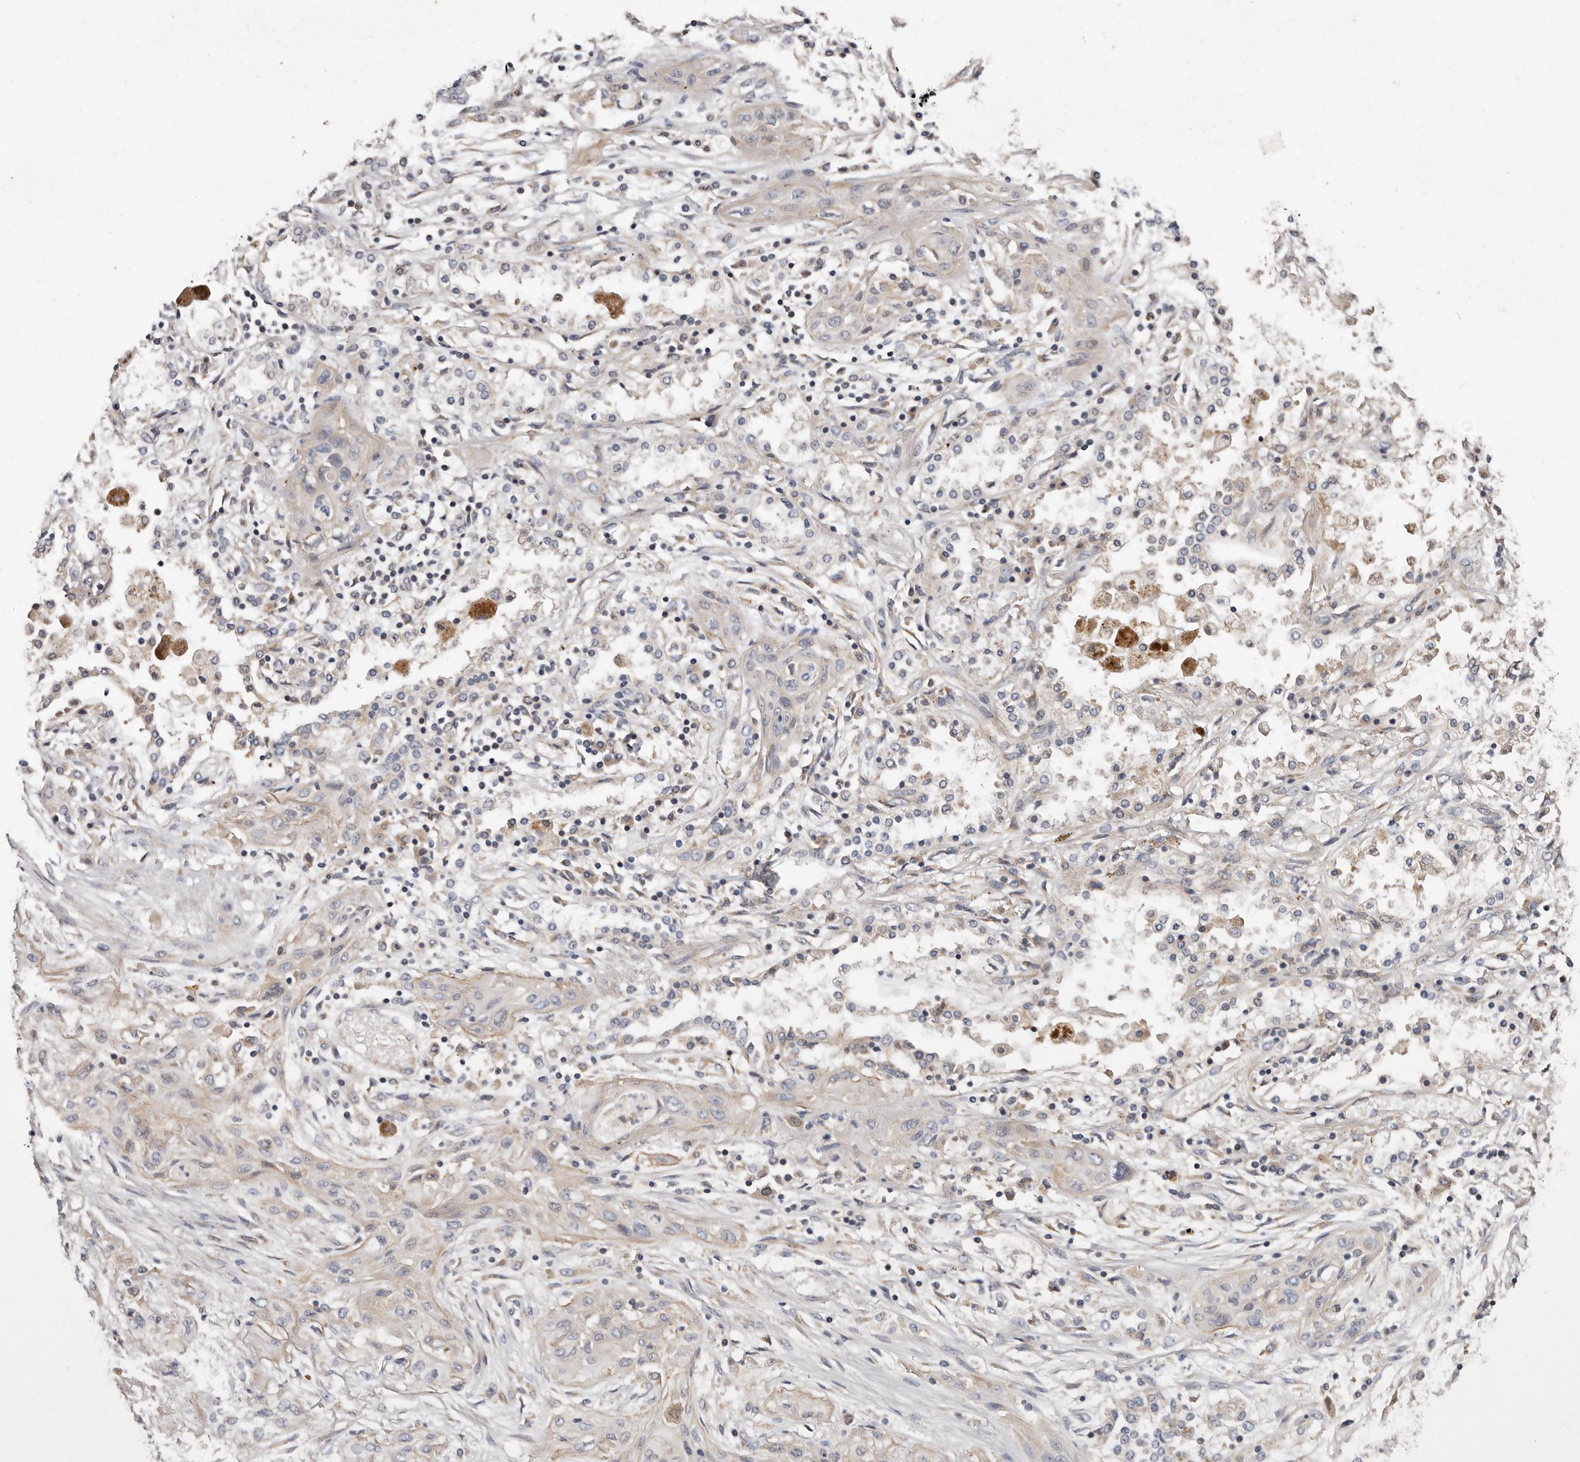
{"staining": {"intensity": "negative", "quantity": "none", "location": "none"}, "tissue": "lung cancer", "cell_type": "Tumor cells", "image_type": "cancer", "snomed": [{"axis": "morphology", "description": "Squamous cell carcinoma, NOS"}, {"axis": "topography", "description": "Lung"}], "caption": "This is an immunohistochemistry (IHC) micrograph of lung cancer (squamous cell carcinoma). There is no staining in tumor cells.", "gene": "ASIC5", "patient": {"sex": "female", "age": 47}}